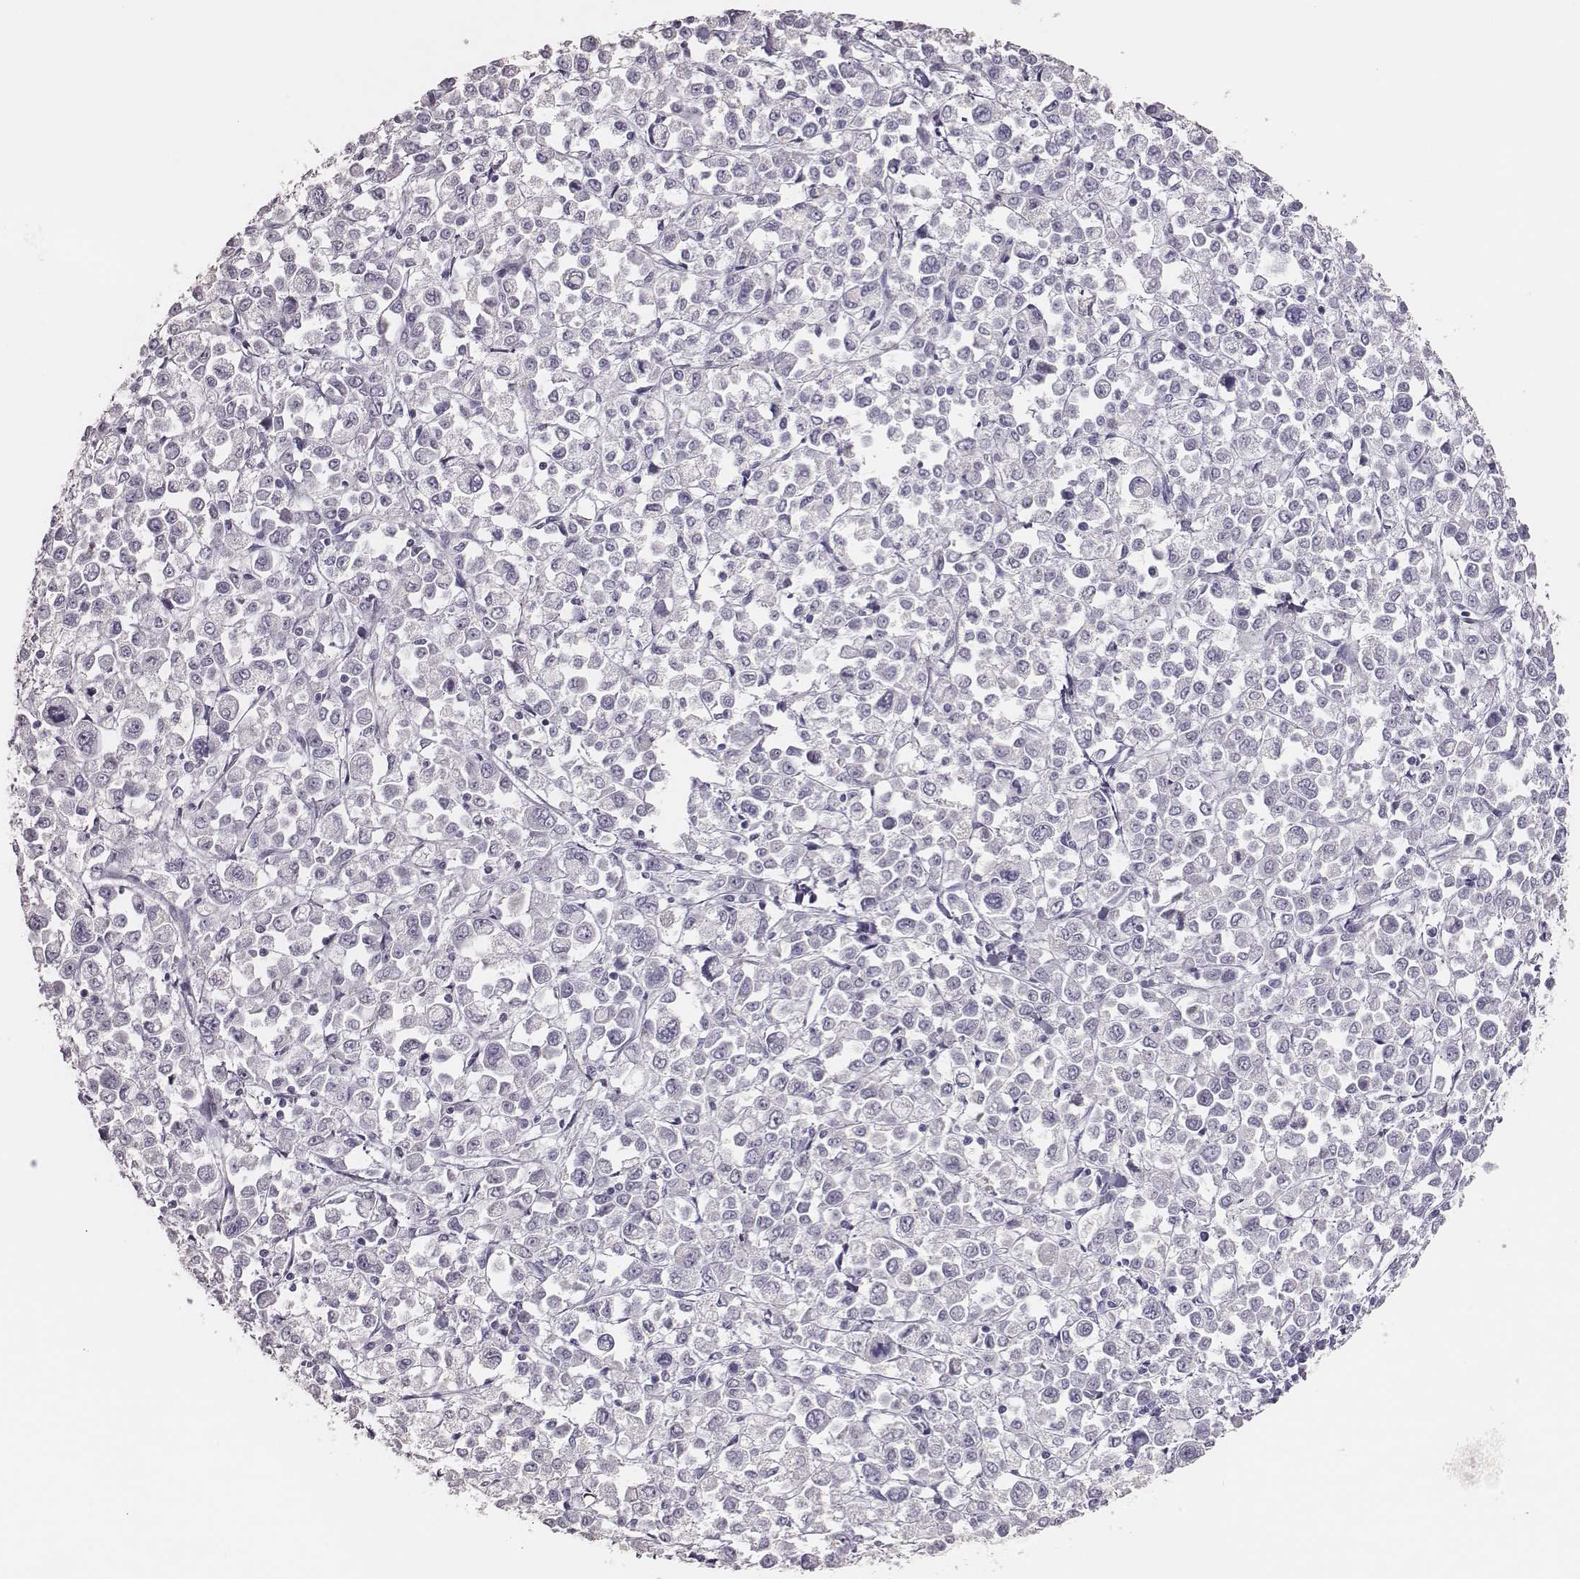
{"staining": {"intensity": "negative", "quantity": "none", "location": "none"}, "tissue": "stomach cancer", "cell_type": "Tumor cells", "image_type": "cancer", "snomed": [{"axis": "morphology", "description": "Adenocarcinoma, NOS"}, {"axis": "topography", "description": "Stomach, upper"}], "caption": "Tumor cells are negative for brown protein staining in stomach cancer (adenocarcinoma). (DAB (3,3'-diaminobenzidine) IHC with hematoxylin counter stain).", "gene": "SCML2", "patient": {"sex": "male", "age": 70}}